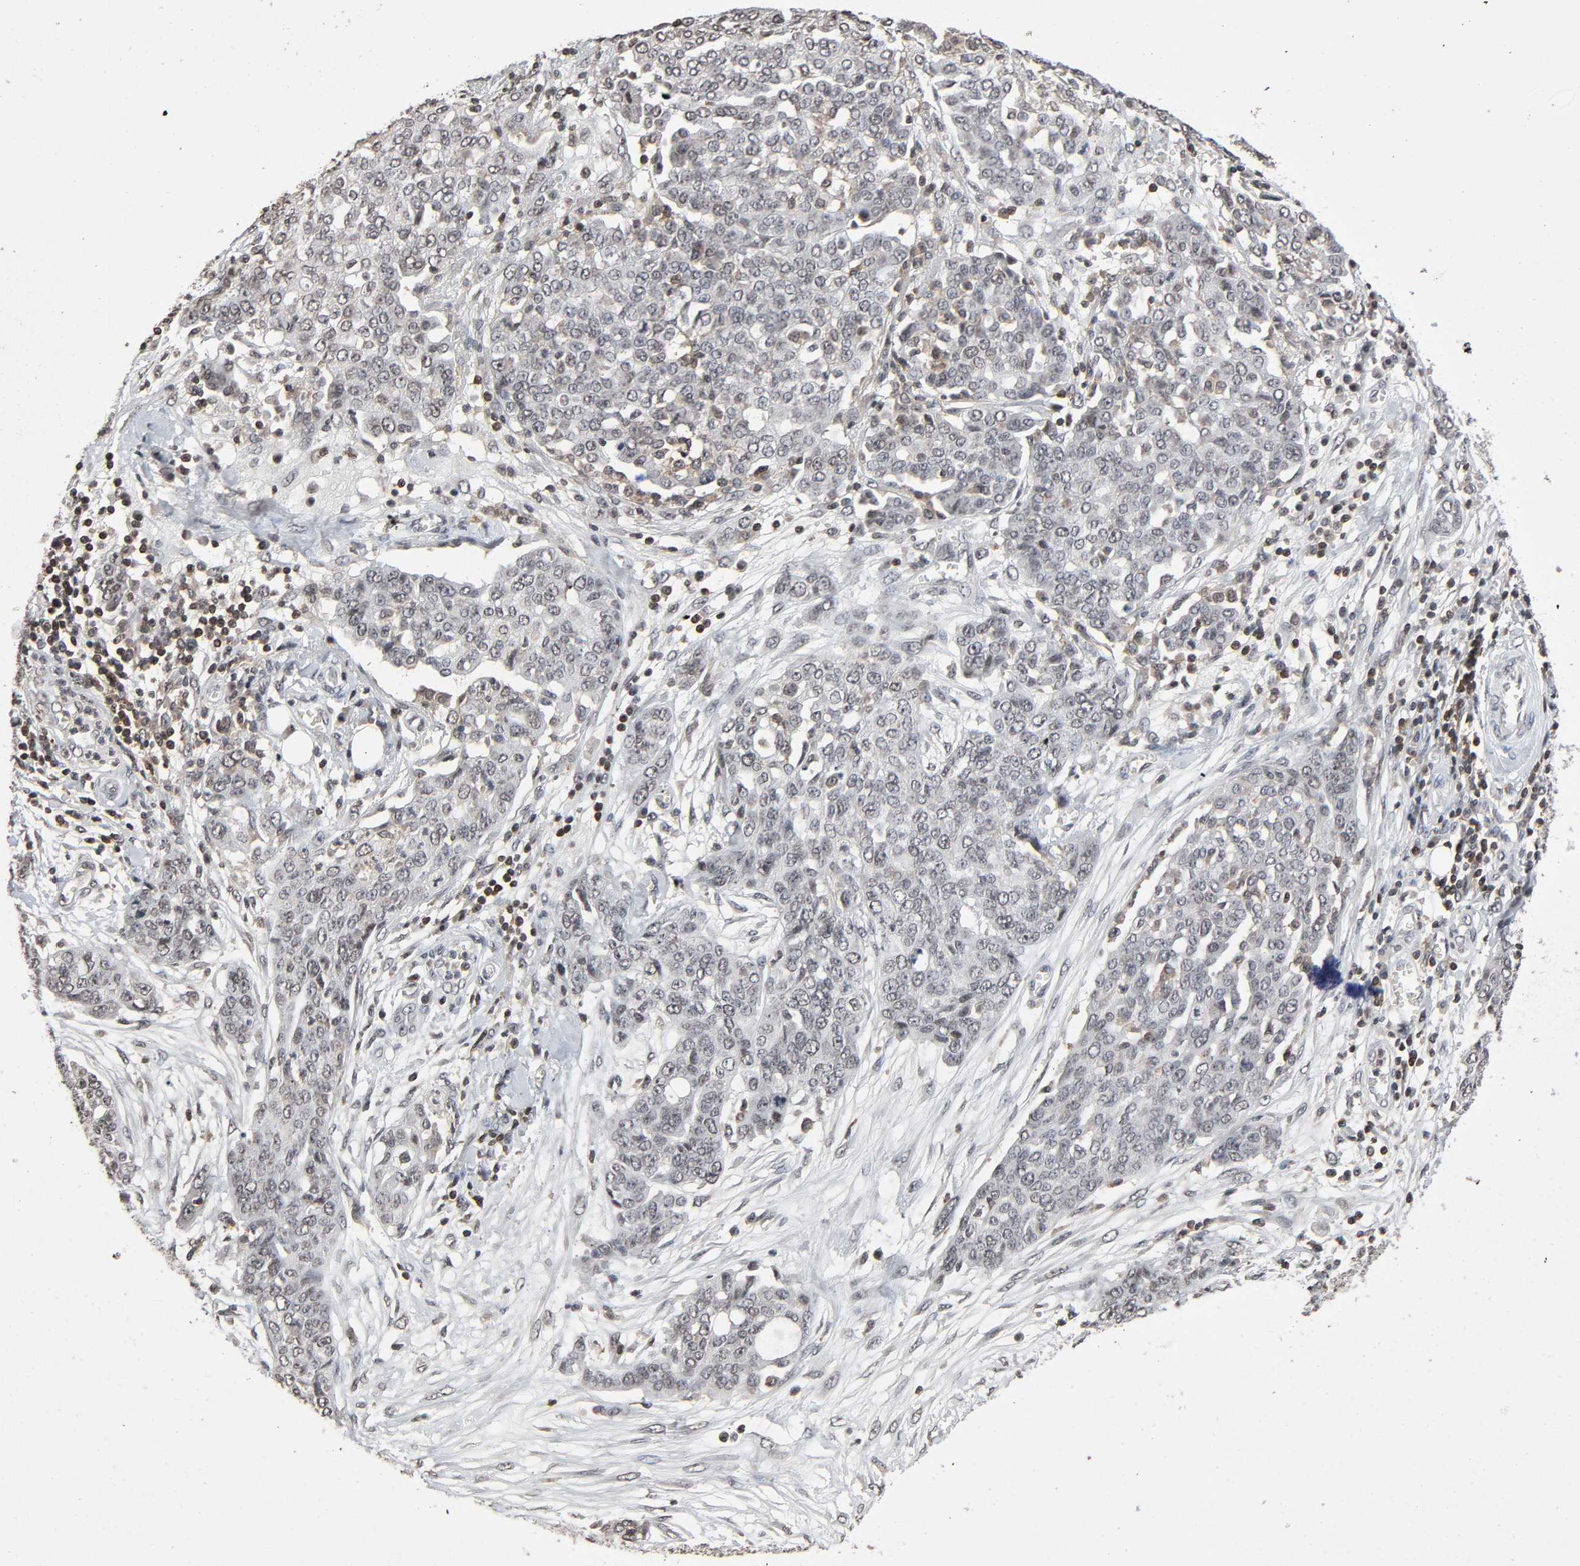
{"staining": {"intensity": "weak", "quantity": "<25%", "location": "cytoplasmic/membranous"}, "tissue": "ovarian cancer", "cell_type": "Tumor cells", "image_type": "cancer", "snomed": [{"axis": "morphology", "description": "Cystadenocarcinoma, serous, NOS"}, {"axis": "topography", "description": "Soft tissue"}, {"axis": "topography", "description": "Ovary"}], "caption": "Tumor cells are negative for brown protein staining in ovarian cancer.", "gene": "STK4", "patient": {"sex": "female", "age": 57}}